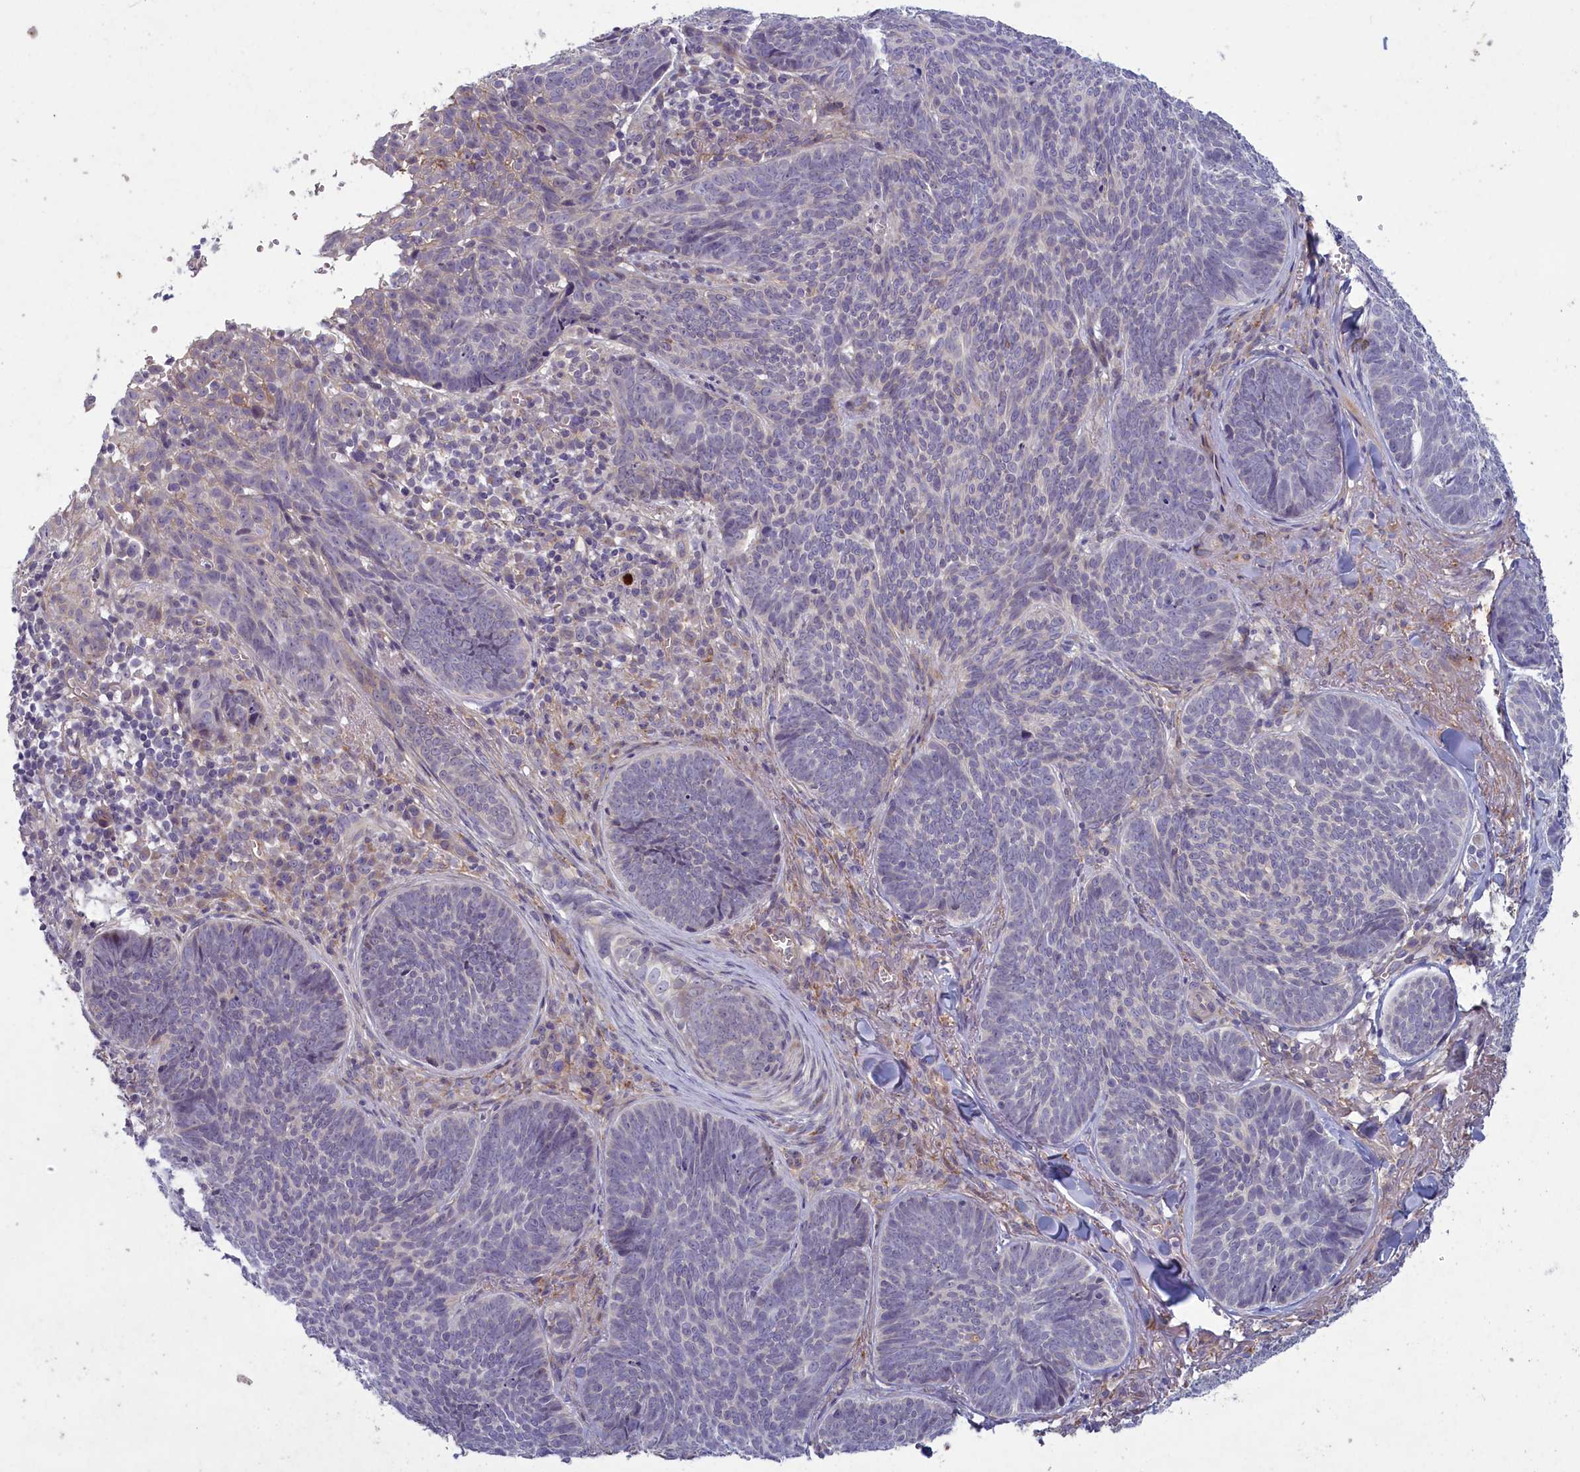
{"staining": {"intensity": "negative", "quantity": "none", "location": "none"}, "tissue": "skin cancer", "cell_type": "Tumor cells", "image_type": "cancer", "snomed": [{"axis": "morphology", "description": "Basal cell carcinoma"}, {"axis": "topography", "description": "Skin"}], "caption": "Human skin cancer stained for a protein using IHC shows no positivity in tumor cells.", "gene": "PLEKHG6", "patient": {"sex": "female", "age": 74}}